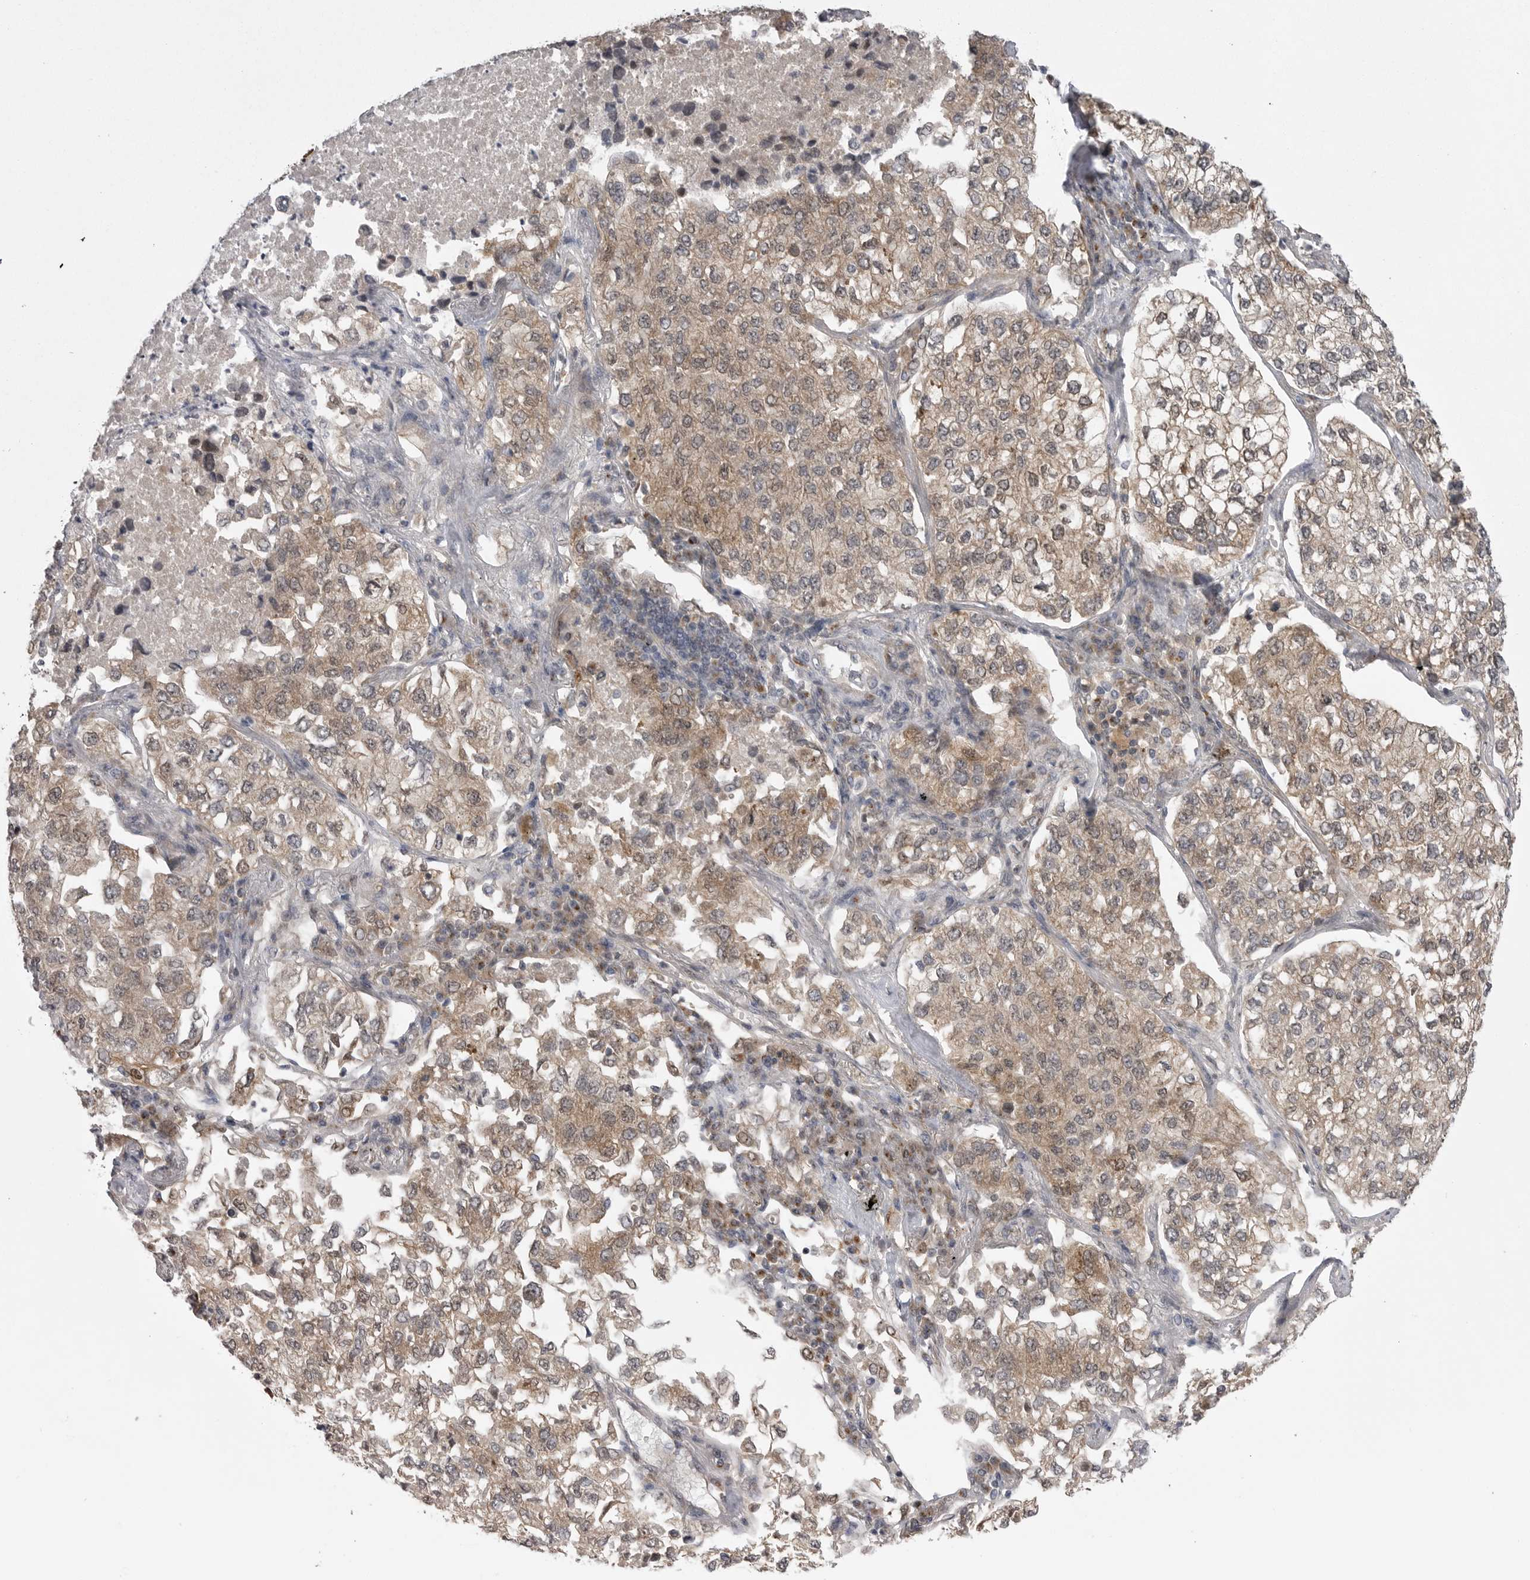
{"staining": {"intensity": "moderate", "quantity": ">75%", "location": "cytoplasmic/membranous,nuclear"}, "tissue": "lung cancer", "cell_type": "Tumor cells", "image_type": "cancer", "snomed": [{"axis": "morphology", "description": "Adenocarcinoma, NOS"}, {"axis": "topography", "description": "Lung"}], "caption": "A brown stain labels moderate cytoplasmic/membranous and nuclear positivity of a protein in lung cancer tumor cells.", "gene": "MAPK13", "patient": {"sex": "male", "age": 63}}